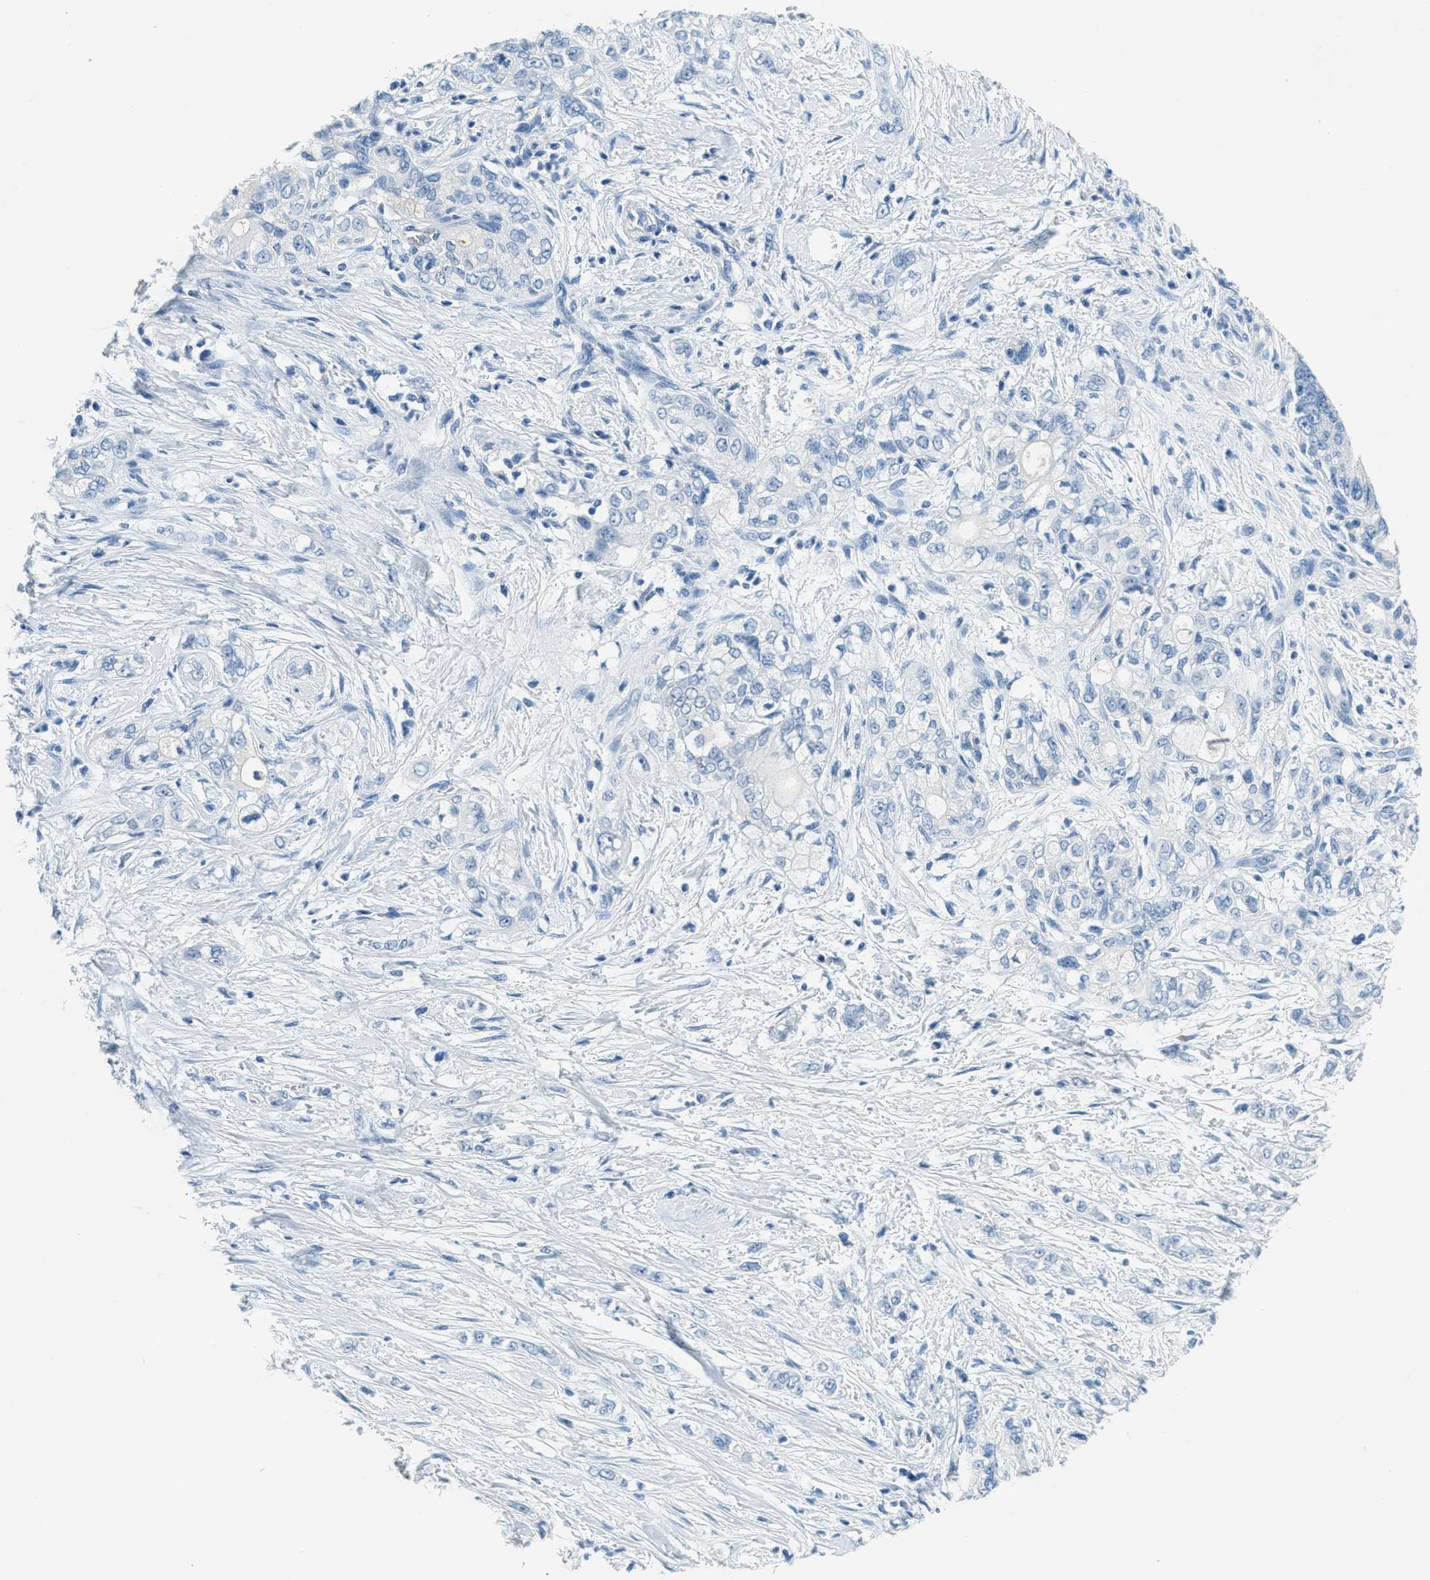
{"staining": {"intensity": "negative", "quantity": "none", "location": "none"}, "tissue": "pancreatic cancer", "cell_type": "Tumor cells", "image_type": "cancer", "snomed": [{"axis": "morphology", "description": "Adenocarcinoma, NOS"}, {"axis": "topography", "description": "Pancreas"}], "caption": "An immunohistochemistry (IHC) histopathology image of pancreatic adenocarcinoma is shown. There is no staining in tumor cells of pancreatic adenocarcinoma.", "gene": "A2M", "patient": {"sex": "male", "age": 70}}